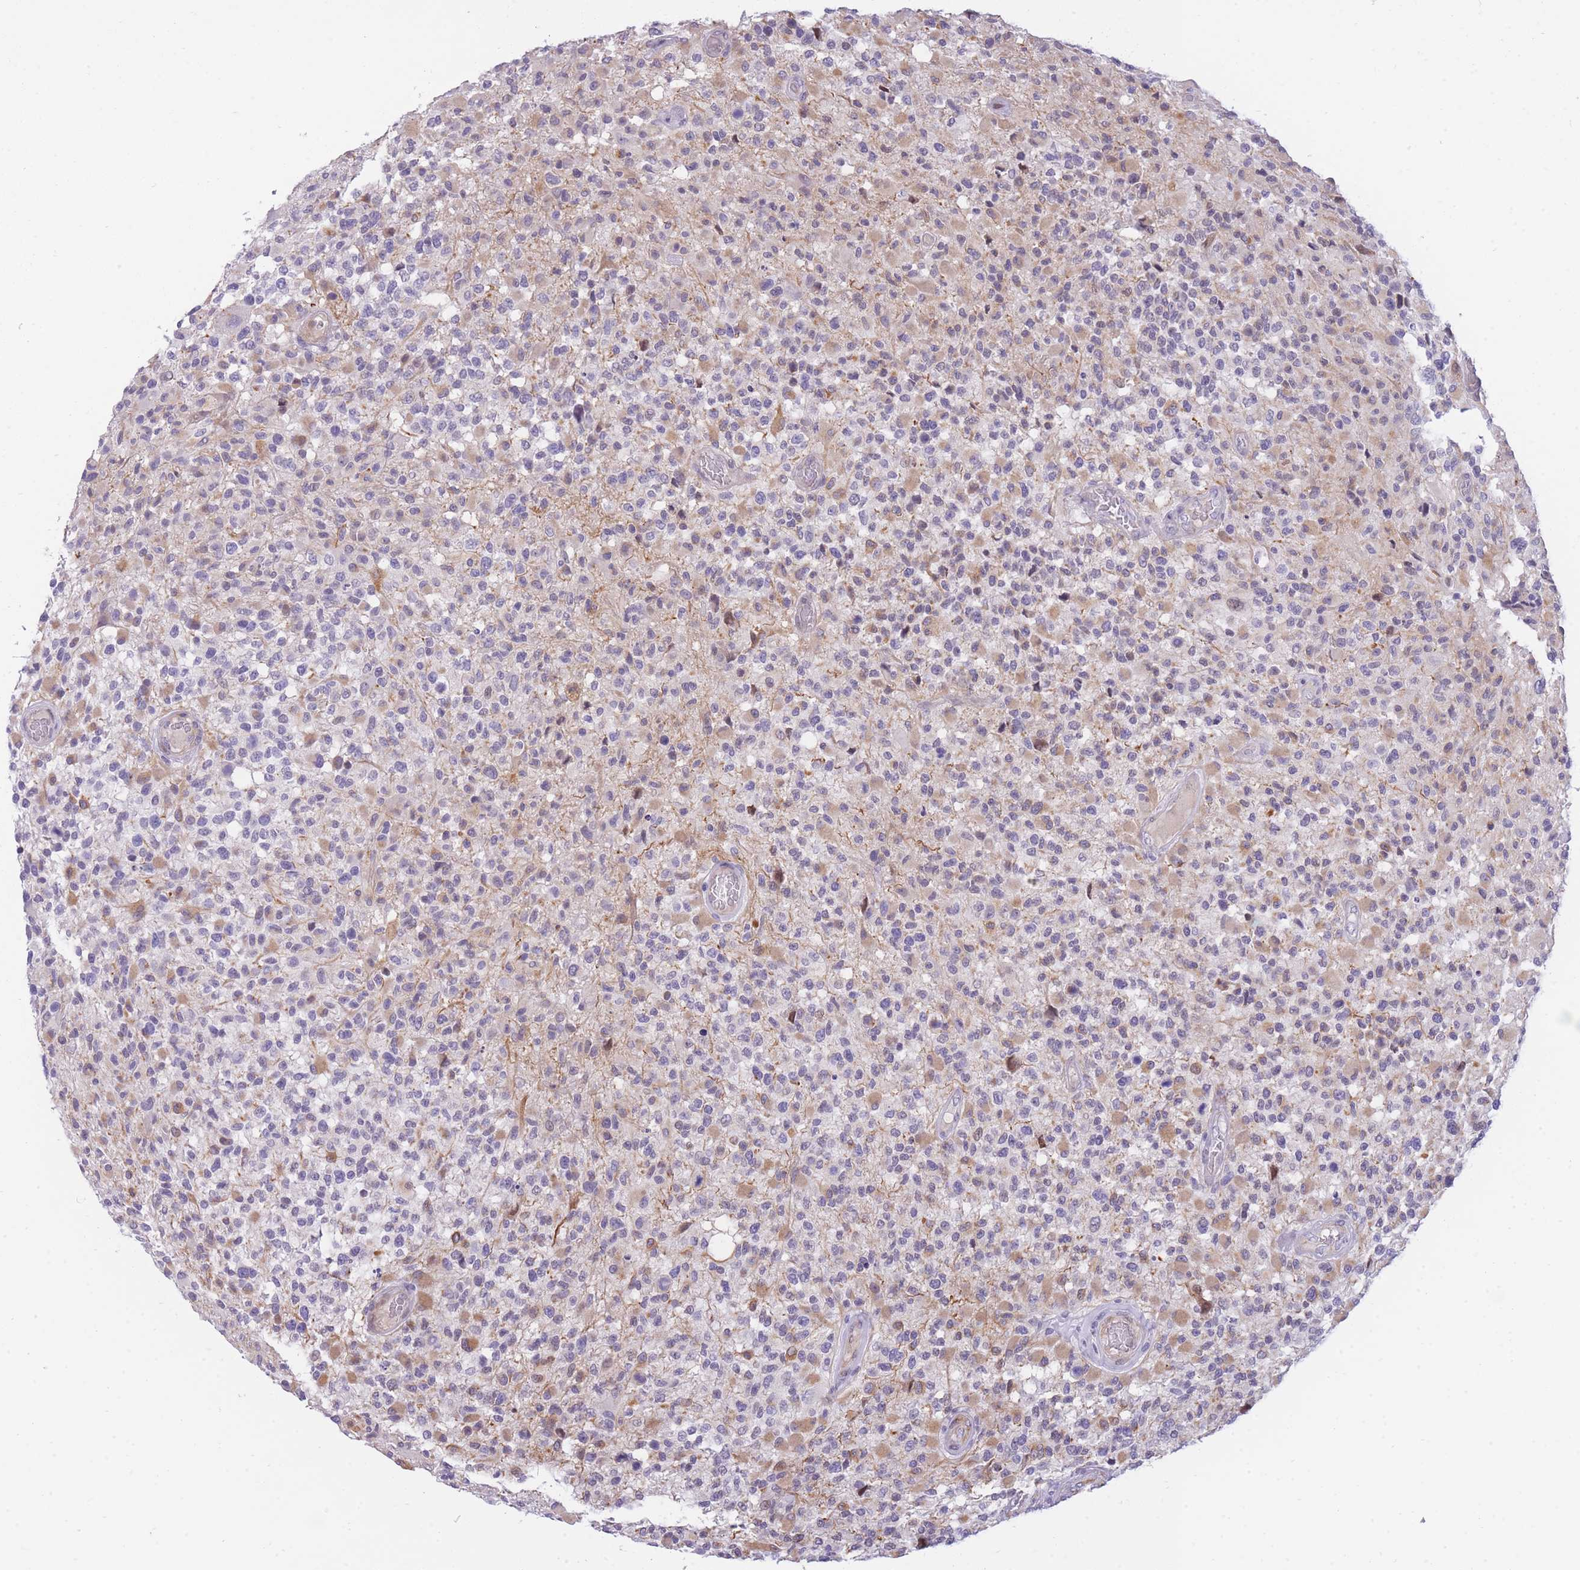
{"staining": {"intensity": "weak", "quantity": "<25%", "location": "cytoplasmic/membranous"}, "tissue": "glioma", "cell_type": "Tumor cells", "image_type": "cancer", "snomed": [{"axis": "morphology", "description": "Glioma, malignant, High grade"}, {"axis": "morphology", "description": "Glioblastoma, NOS"}, {"axis": "topography", "description": "Brain"}], "caption": "Protein analysis of glioma reveals no significant staining in tumor cells. (DAB (3,3'-diaminobenzidine) immunohistochemistry (IHC) visualized using brightfield microscopy, high magnification).", "gene": "PRR23B", "patient": {"sex": "male", "age": 60}}